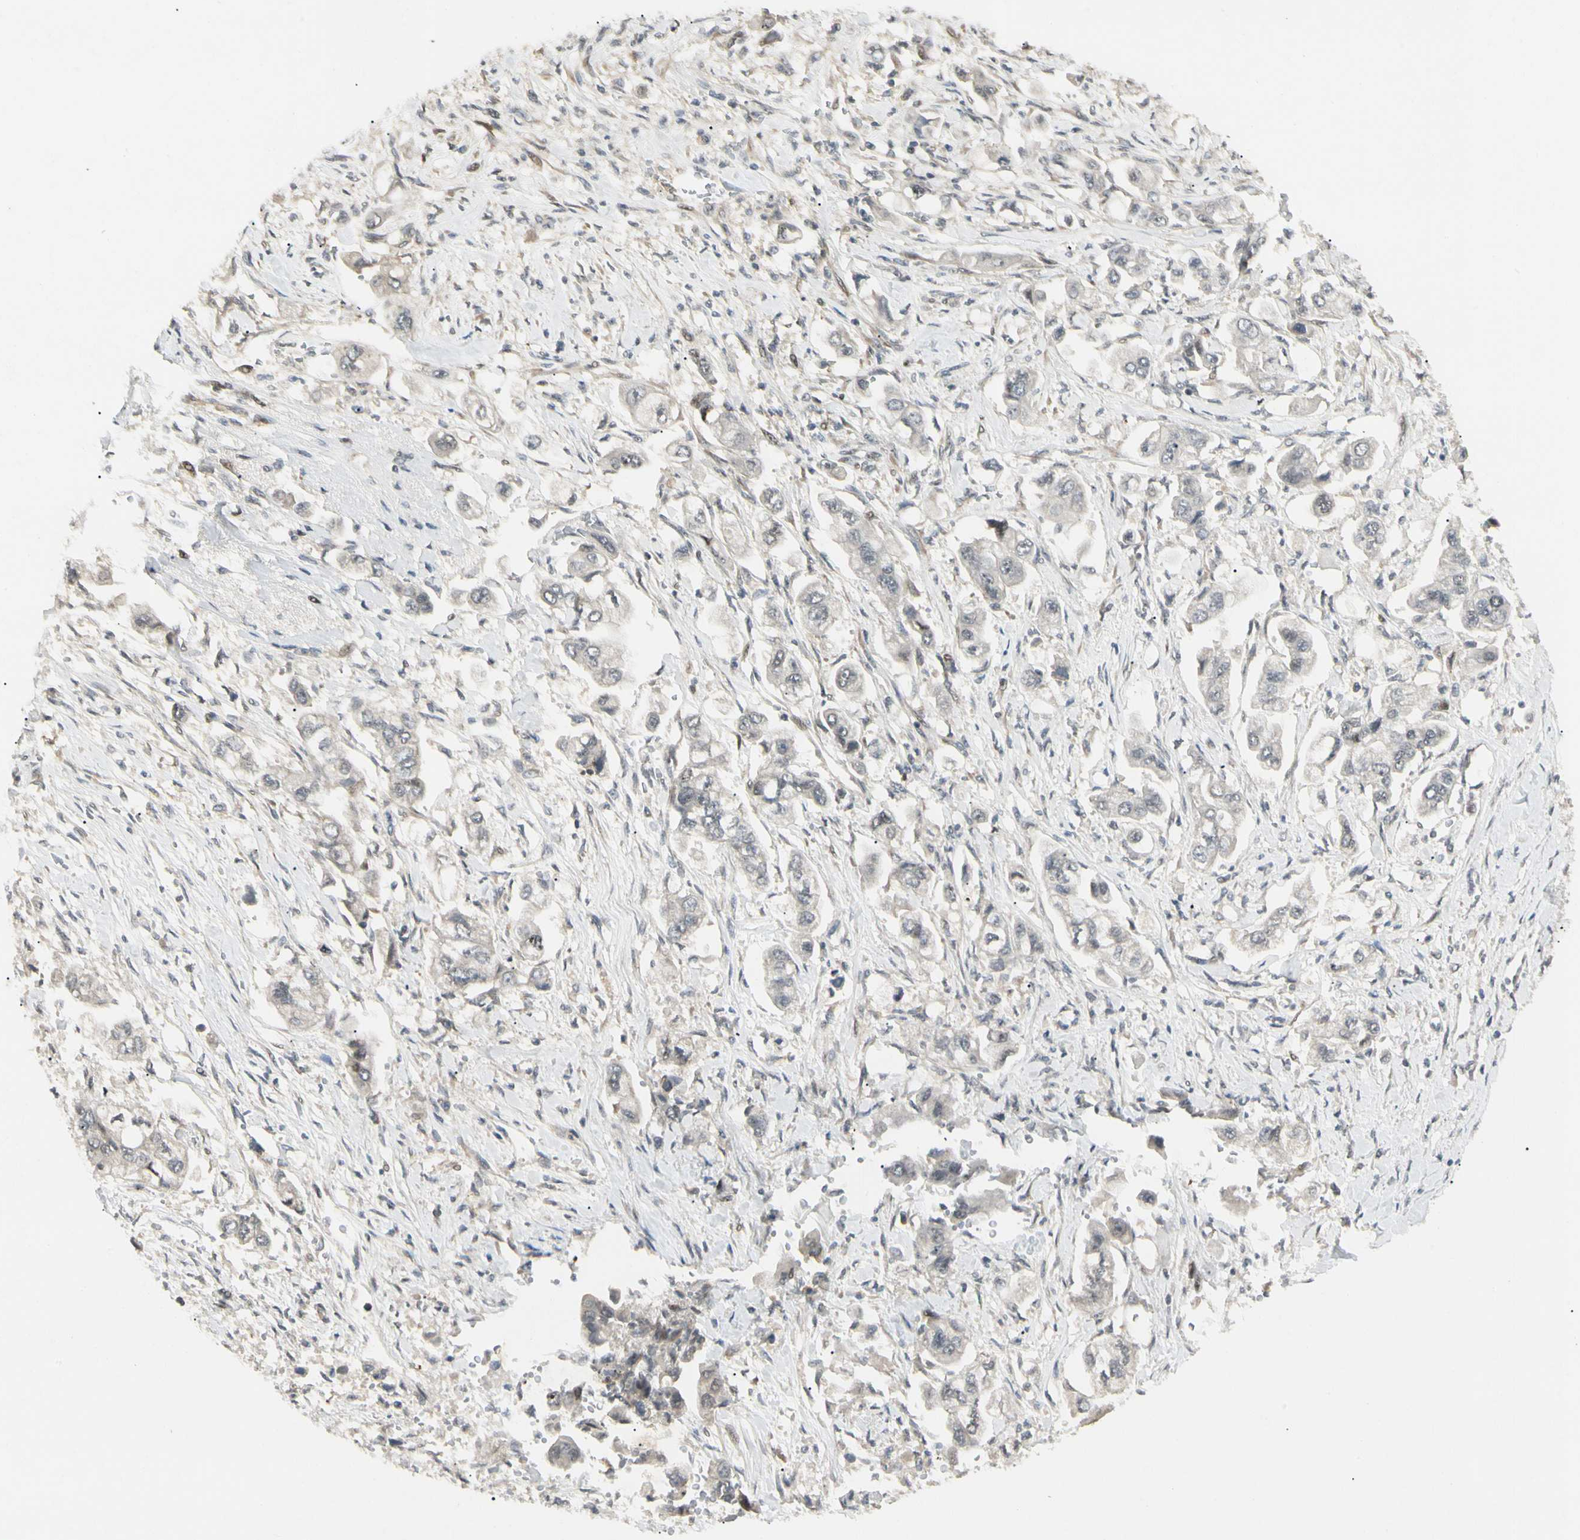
{"staining": {"intensity": "negative", "quantity": "none", "location": "none"}, "tissue": "stomach cancer", "cell_type": "Tumor cells", "image_type": "cancer", "snomed": [{"axis": "morphology", "description": "Adenocarcinoma, NOS"}, {"axis": "topography", "description": "Stomach"}], "caption": "There is no significant expression in tumor cells of stomach cancer.", "gene": "FNDC3B", "patient": {"sex": "male", "age": 62}}